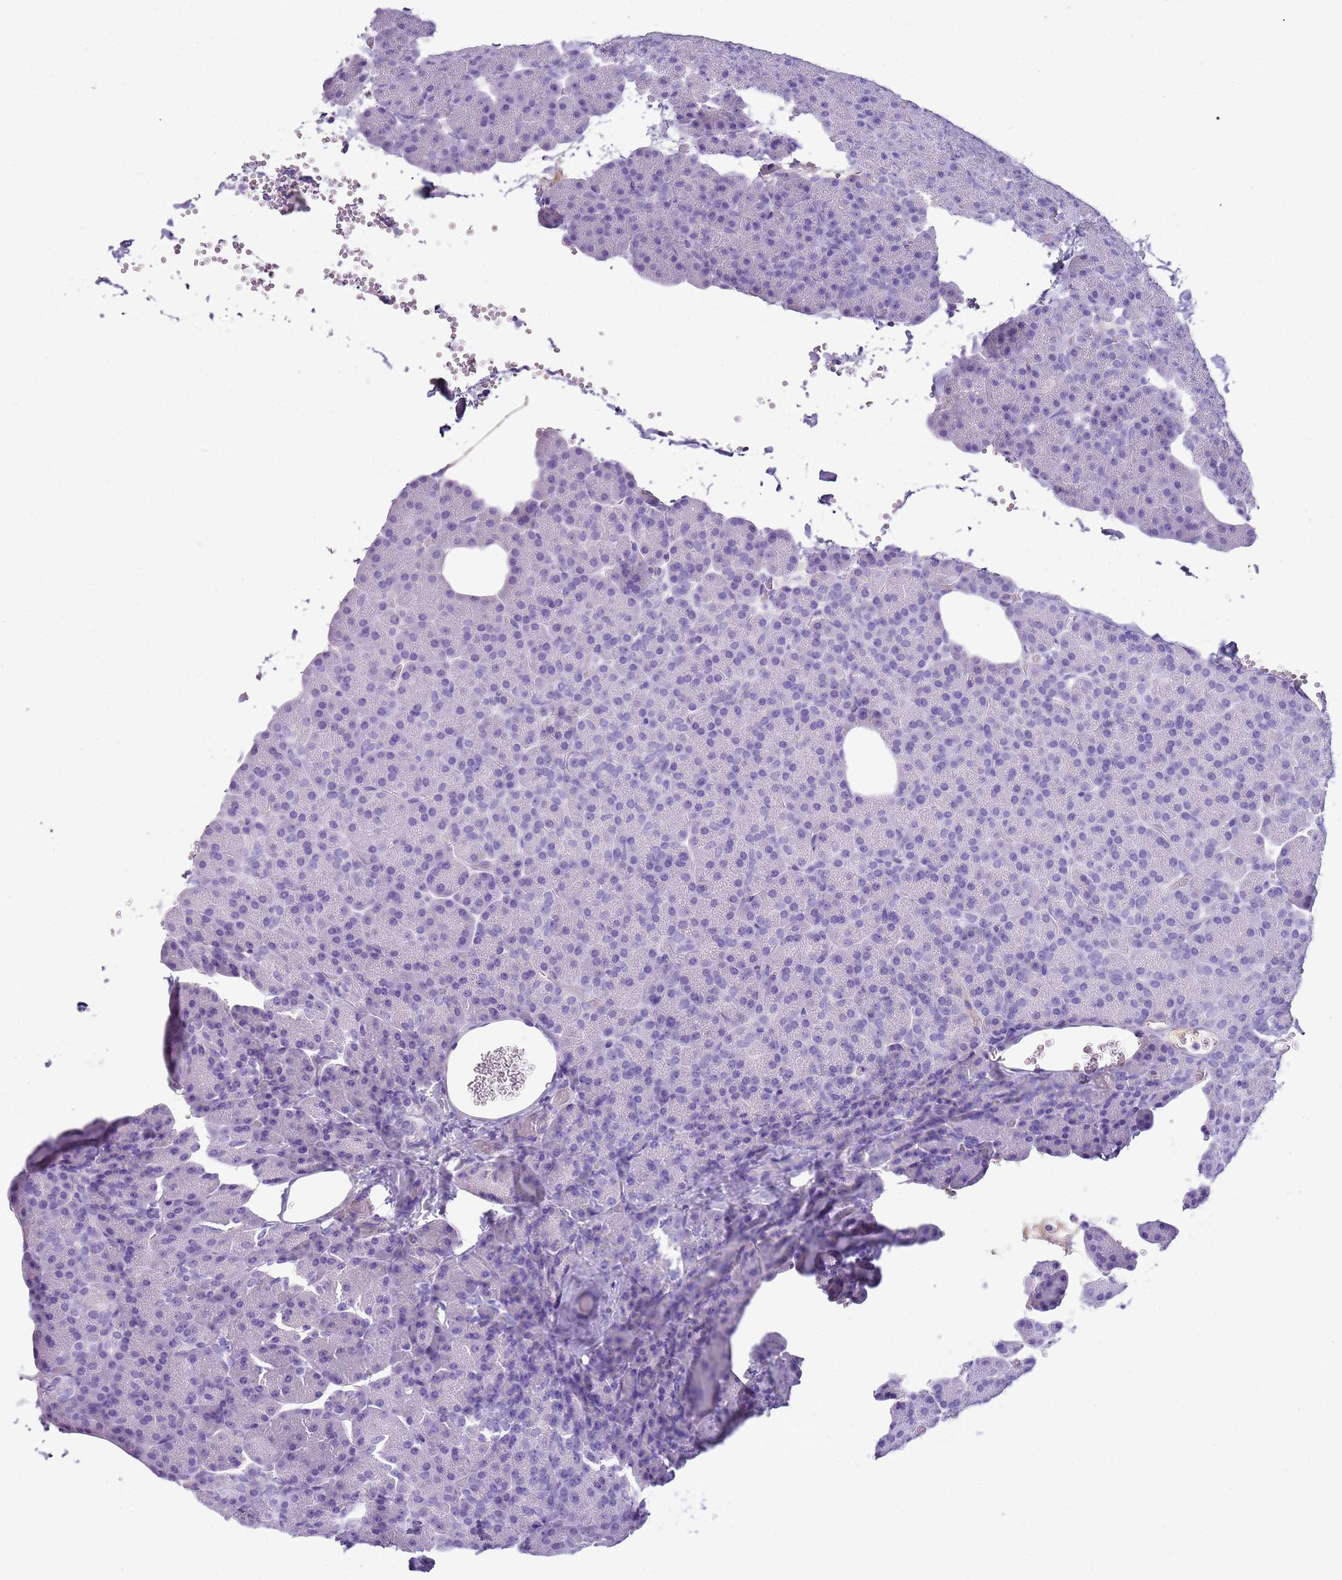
{"staining": {"intensity": "negative", "quantity": "none", "location": "none"}, "tissue": "pancreas", "cell_type": "Exocrine glandular cells", "image_type": "normal", "snomed": [{"axis": "morphology", "description": "Normal tissue, NOS"}, {"axis": "morphology", "description": "Carcinoid, malignant, NOS"}, {"axis": "topography", "description": "Pancreas"}], "caption": "High magnification brightfield microscopy of unremarkable pancreas stained with DAB (brown) and counterstained with hematoxylin (blue): exocrine glandular cells show no significant staining. (DAB (3,3'-diaminobenzidine) immunohistochemistry (IHC), high magnification).", "gene": "IGKV3", "patient": {"sex": "female", "age": 35}}